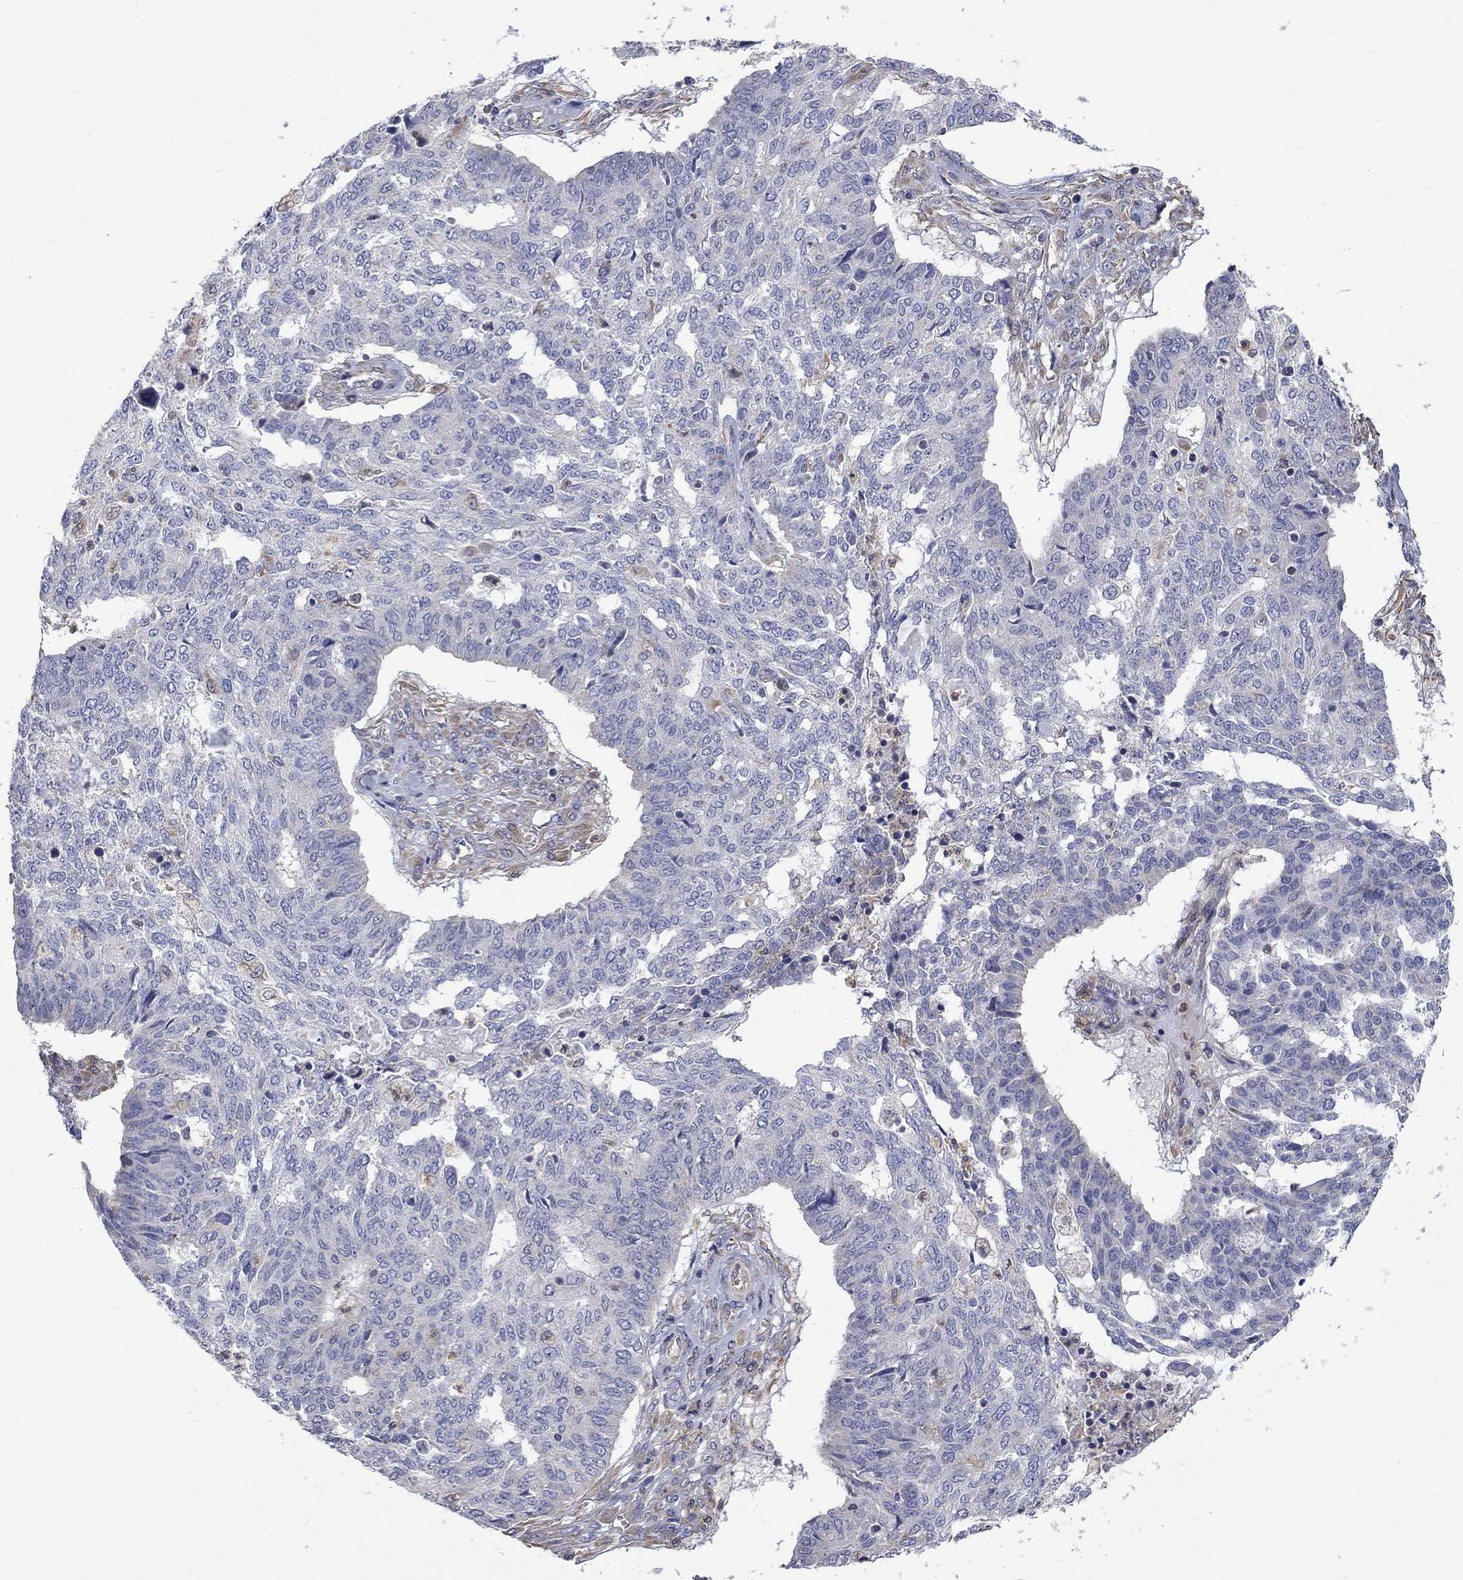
{"staining": {"intensity": "negative", "quantity": "none", "location": "none"}, "tissue": "ovarian cancer", "cell_type": "Tumor cells", "image_type": "cancer", "snomed": [{"axis": "morphology", "description": "Cystadenocarcinoma, serous, NOS"}, {"axis": "topography", "description": "Ovary"}], "caption": "The photomicrograph reveals no significant staining in tumor cells of ovarian serous cystadenocarcinoma.", "gene": "CAMKK2", "patient": {"sex": "female", "age": 67}}